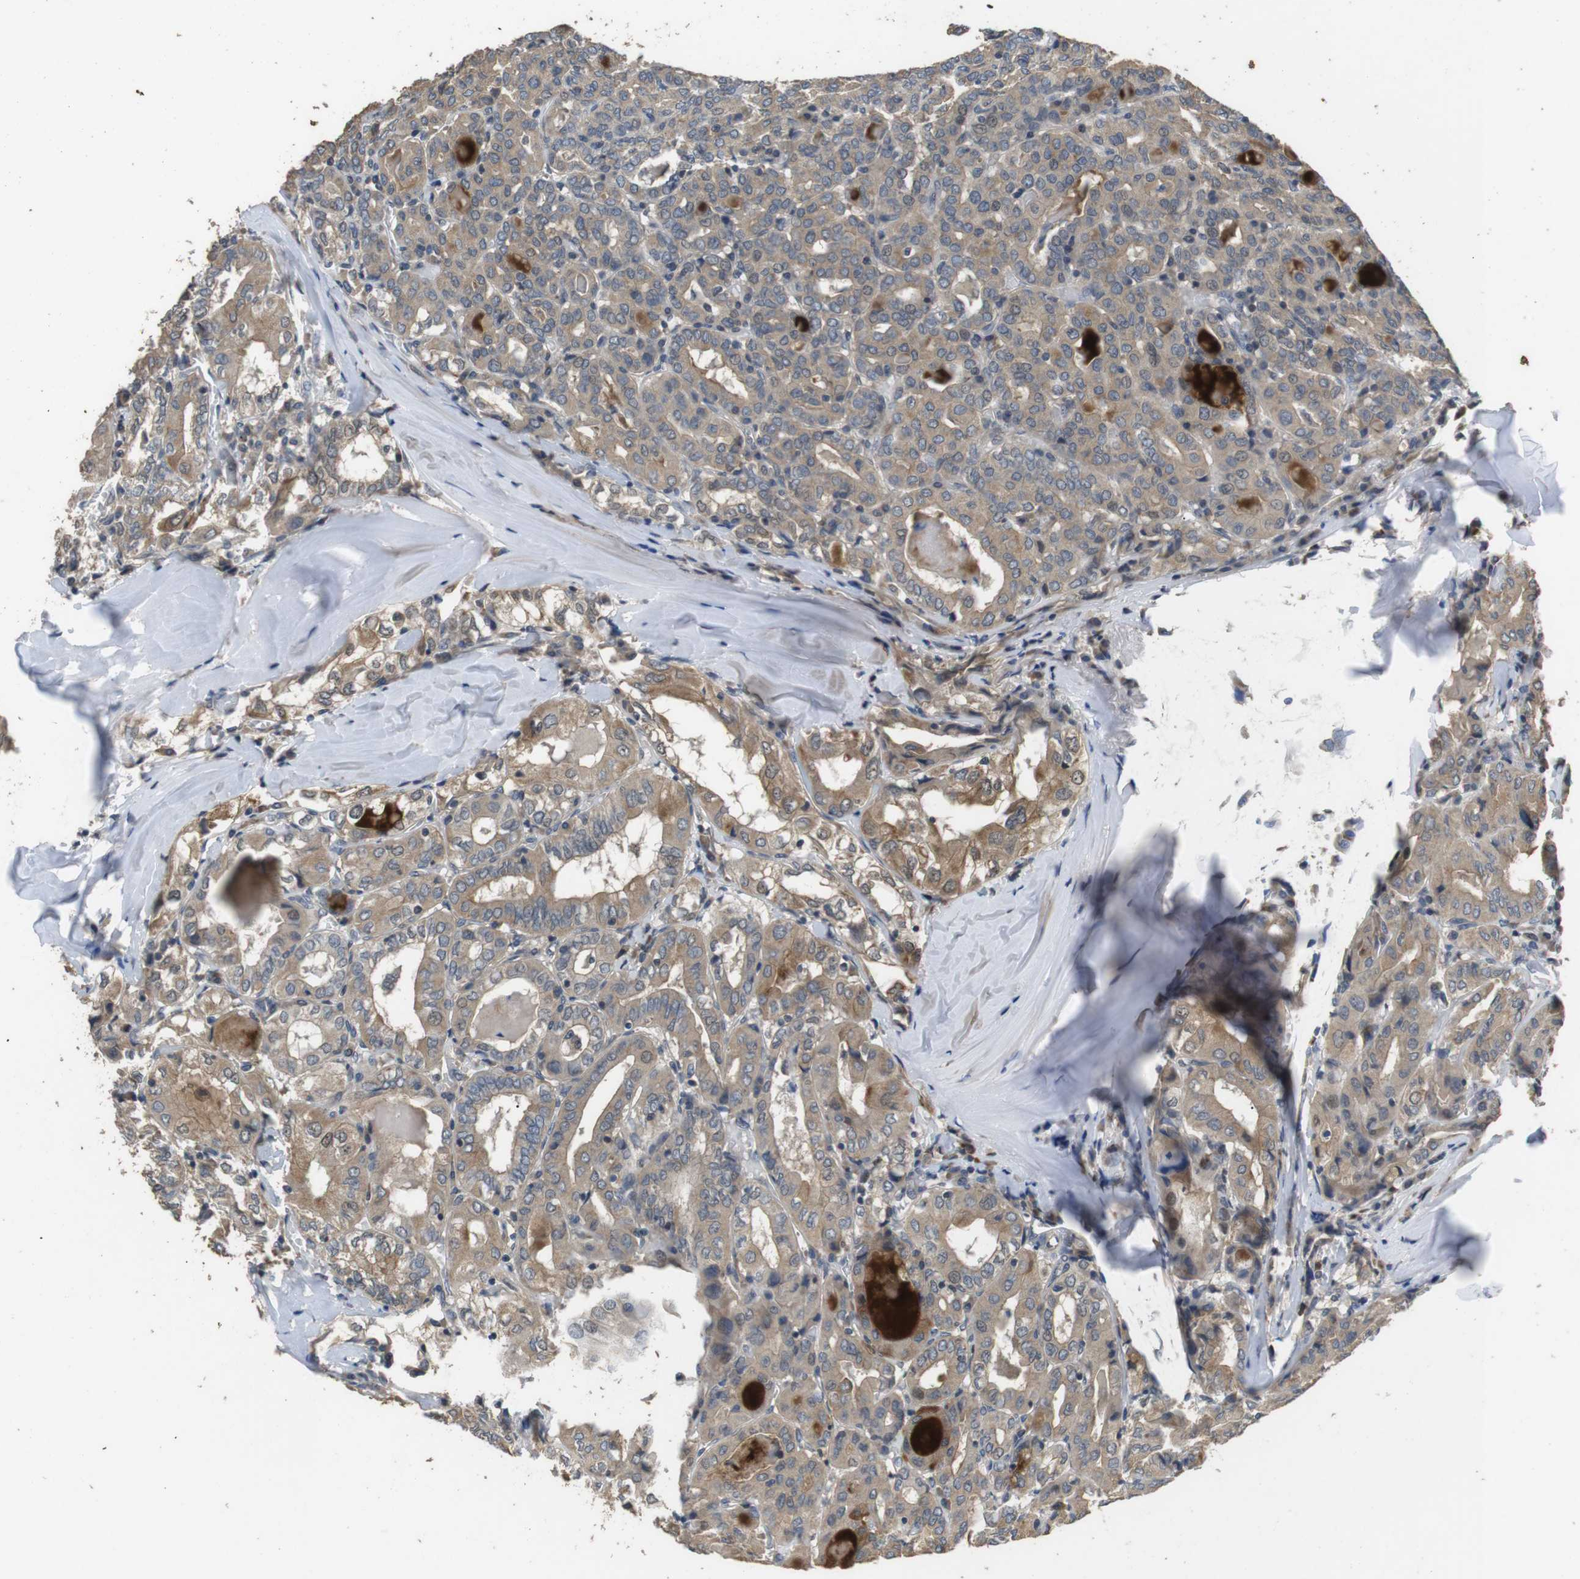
{"staining": {"intensity": "weak", "quantity": ">75%", "location": "cytoplasmic/membranous"}, "tissue": "thyroid cancer", "cell_type": "Tumor cells", "image_type": "cancer", "snomed": [{"axis": "morphology", "description": "Papillary adenocarcinoma, NOS"}, {"axis": "topography", "description": "Thyroid gland"}], "caption": "The photomicrograph shows staining of thyroid cancer (papillary adenocarcinoma), revealing weak cytoplasmic/membranous protein expression (brown color) within tumor cells. The protein of interest is shown in brown color, while the nuclei are stained blue.", "gene": "ADGRL3", "patient": {"sex": "female", "age": 42}}